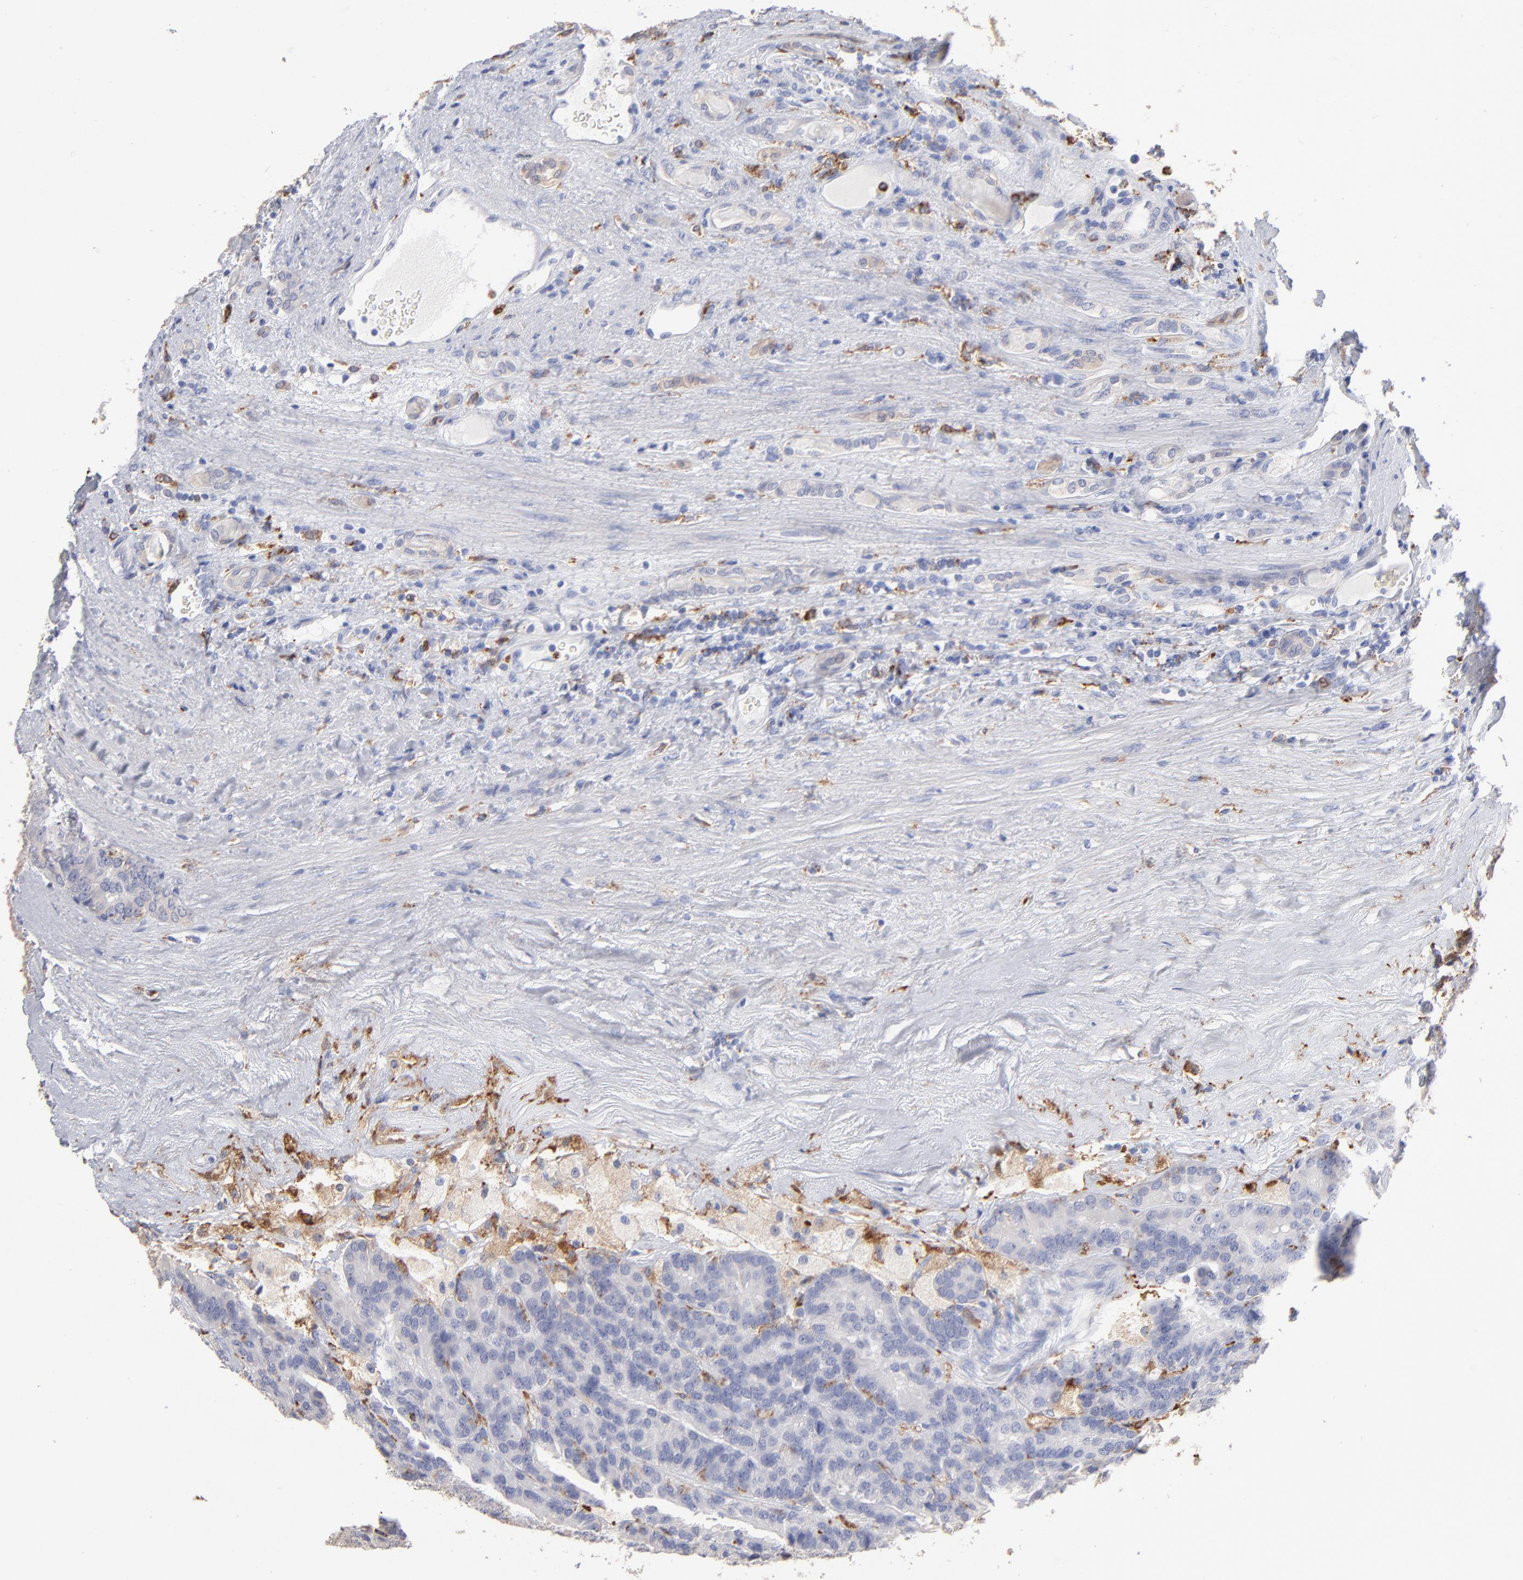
{"staining": {"intensity": "negative", "quantity": "none", "location": "none"}, "tissue": "renal cancer", "cell_type": "Tumor cells", "image_type": "cancer", "snomed": [{"axis": "morphology", "description": "Adenocarcinoma, NOS"}, {"axis": "topography", "description": "Kidney"}], "caption": "Micrograph shows no protein staining in tumor cells of renal cancer (adenocarcinoma) tissue. (DAB (3,3'-diaminobenzidine) IHC visualized using brightfield microscopy, high magnification).", "gene": "CD180", "patient": {"sex": "male", "age": 46}}